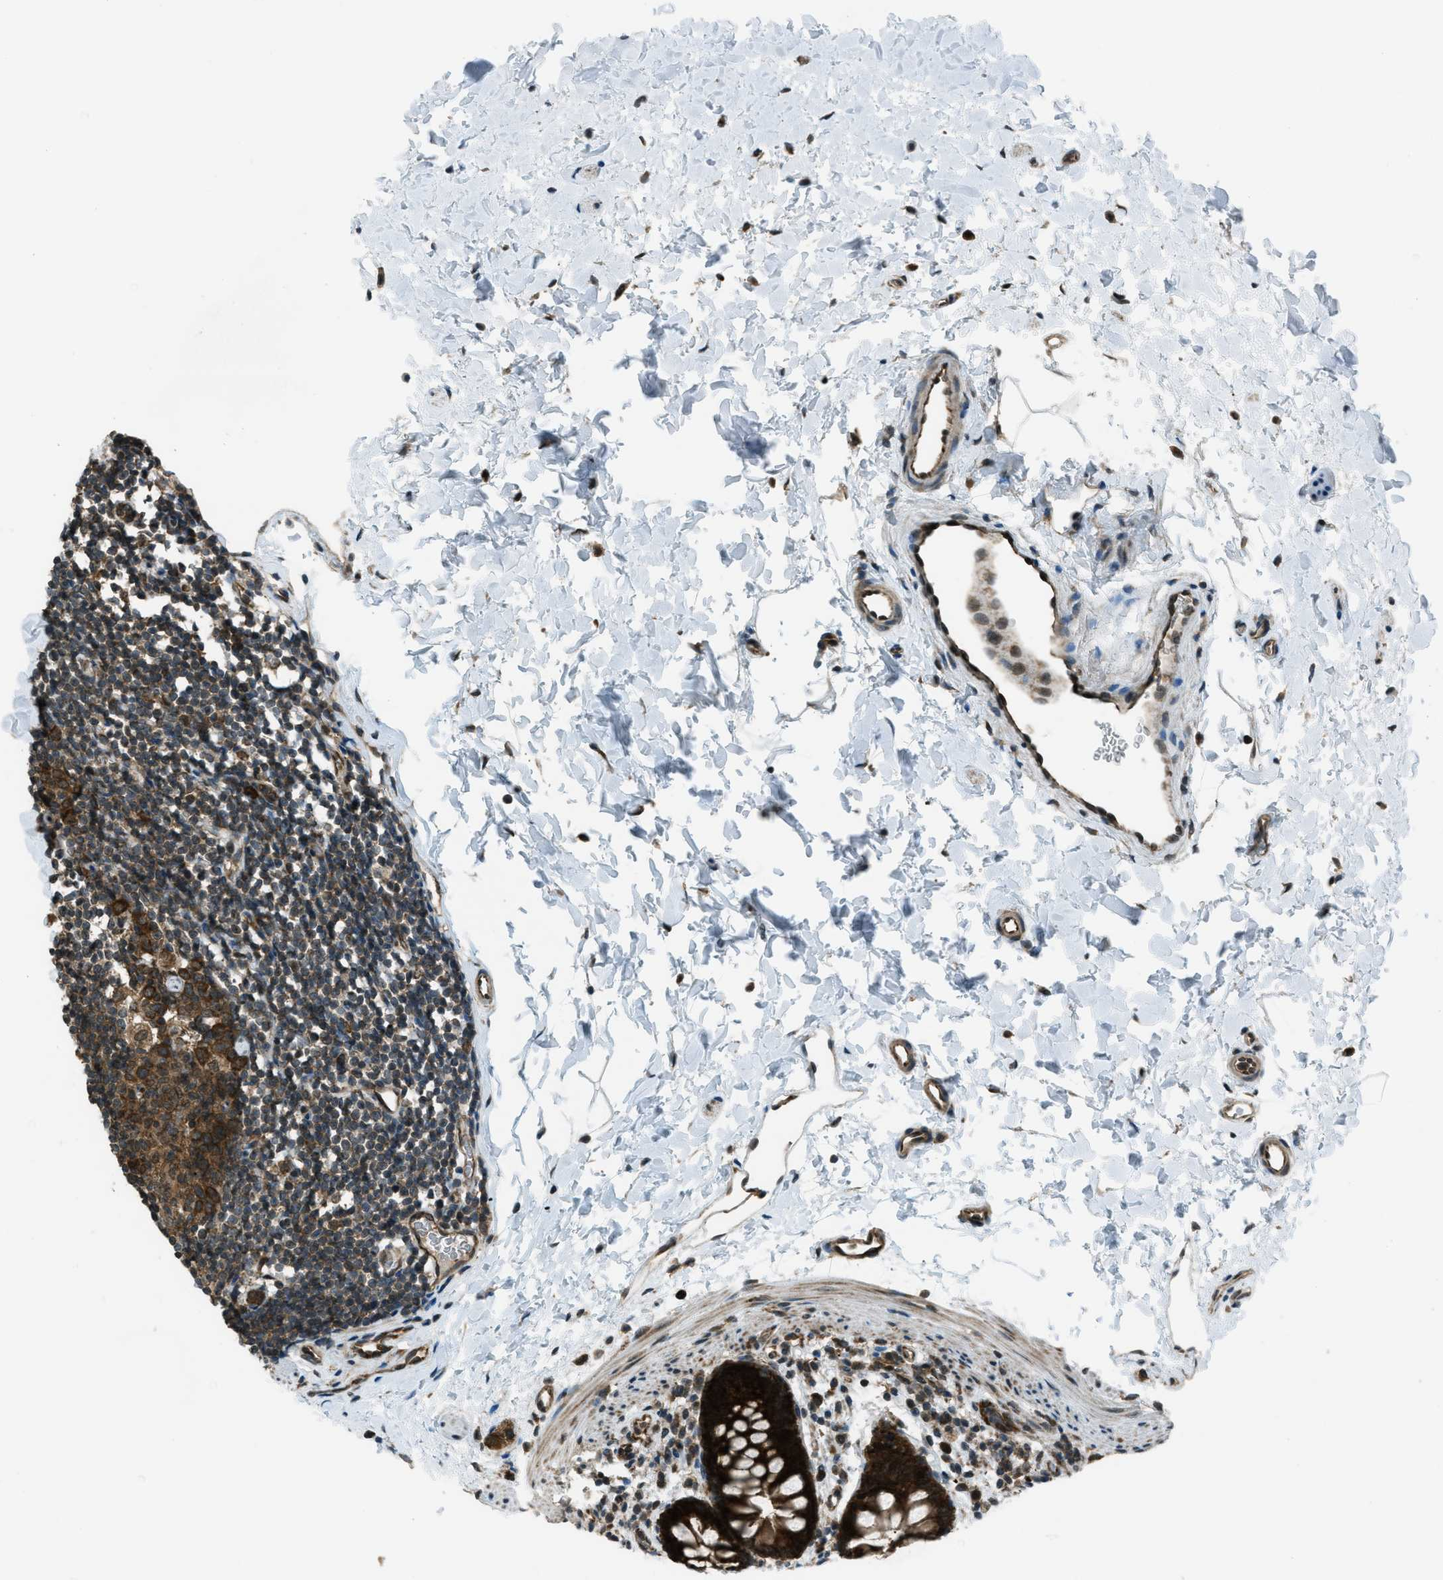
{"staining": {"intensity": "strong", "quantity": ">75%", "location": "cytoplasmic/membranous"}, "tissue": "rectum", "cell_type": "Glandular cells", "image_type": "normal", "snomed": [{"axis": "morphology", "description": "Normal tissue, NOS"}, {"axis": "topography", "description": "Rectum"}], "caption": "IHC histopathology image of normal rectum: human rectum stained using immunohistochemistry (IHC) displays high levels of strong protein expression localized specifically in the cytoplasmic/membranous of glandular cells, appearing as a cytoplasmic/membranous brown color.", "gene": "ASAP2", "patient": {"sex": "female", "age": 24}}